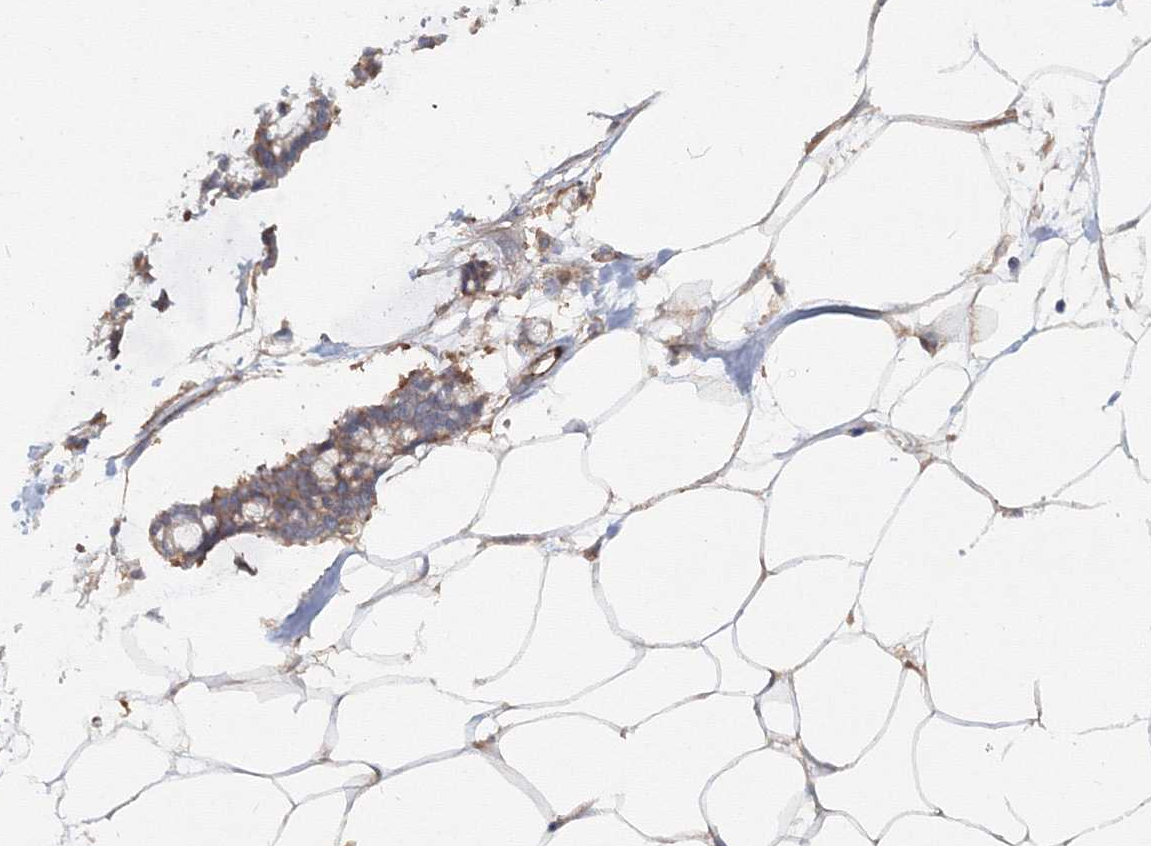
{"staining": {"intensity": "weak", "quantity": ">75%", "location": "cytoplasmic/membranous"}, "tissue": "adipose tissue", "cell_type": "Adipocytes", "image_type": "normal", "snomed": [{"axis": "morphology", "description": "Normal tissue, NOS"}, {"axis": "morphology", "description": "Adenocarcinoma, NOS"}, {"axis": "topography", "description": "Colon"}, {"axis": "topography", "description": "Peripheral nerve tissue"}], "caption": "Immunohistochemical staining of unremarkable human adipose tissue shows low levels of weak cytoplasmic/membranous expression in approximately >75% of adipocytes. The protein is shown in brown color, while the nuclei are stained blue.", "gene": "EXOC1", "patient": {"sex": "male", "age": 14}}